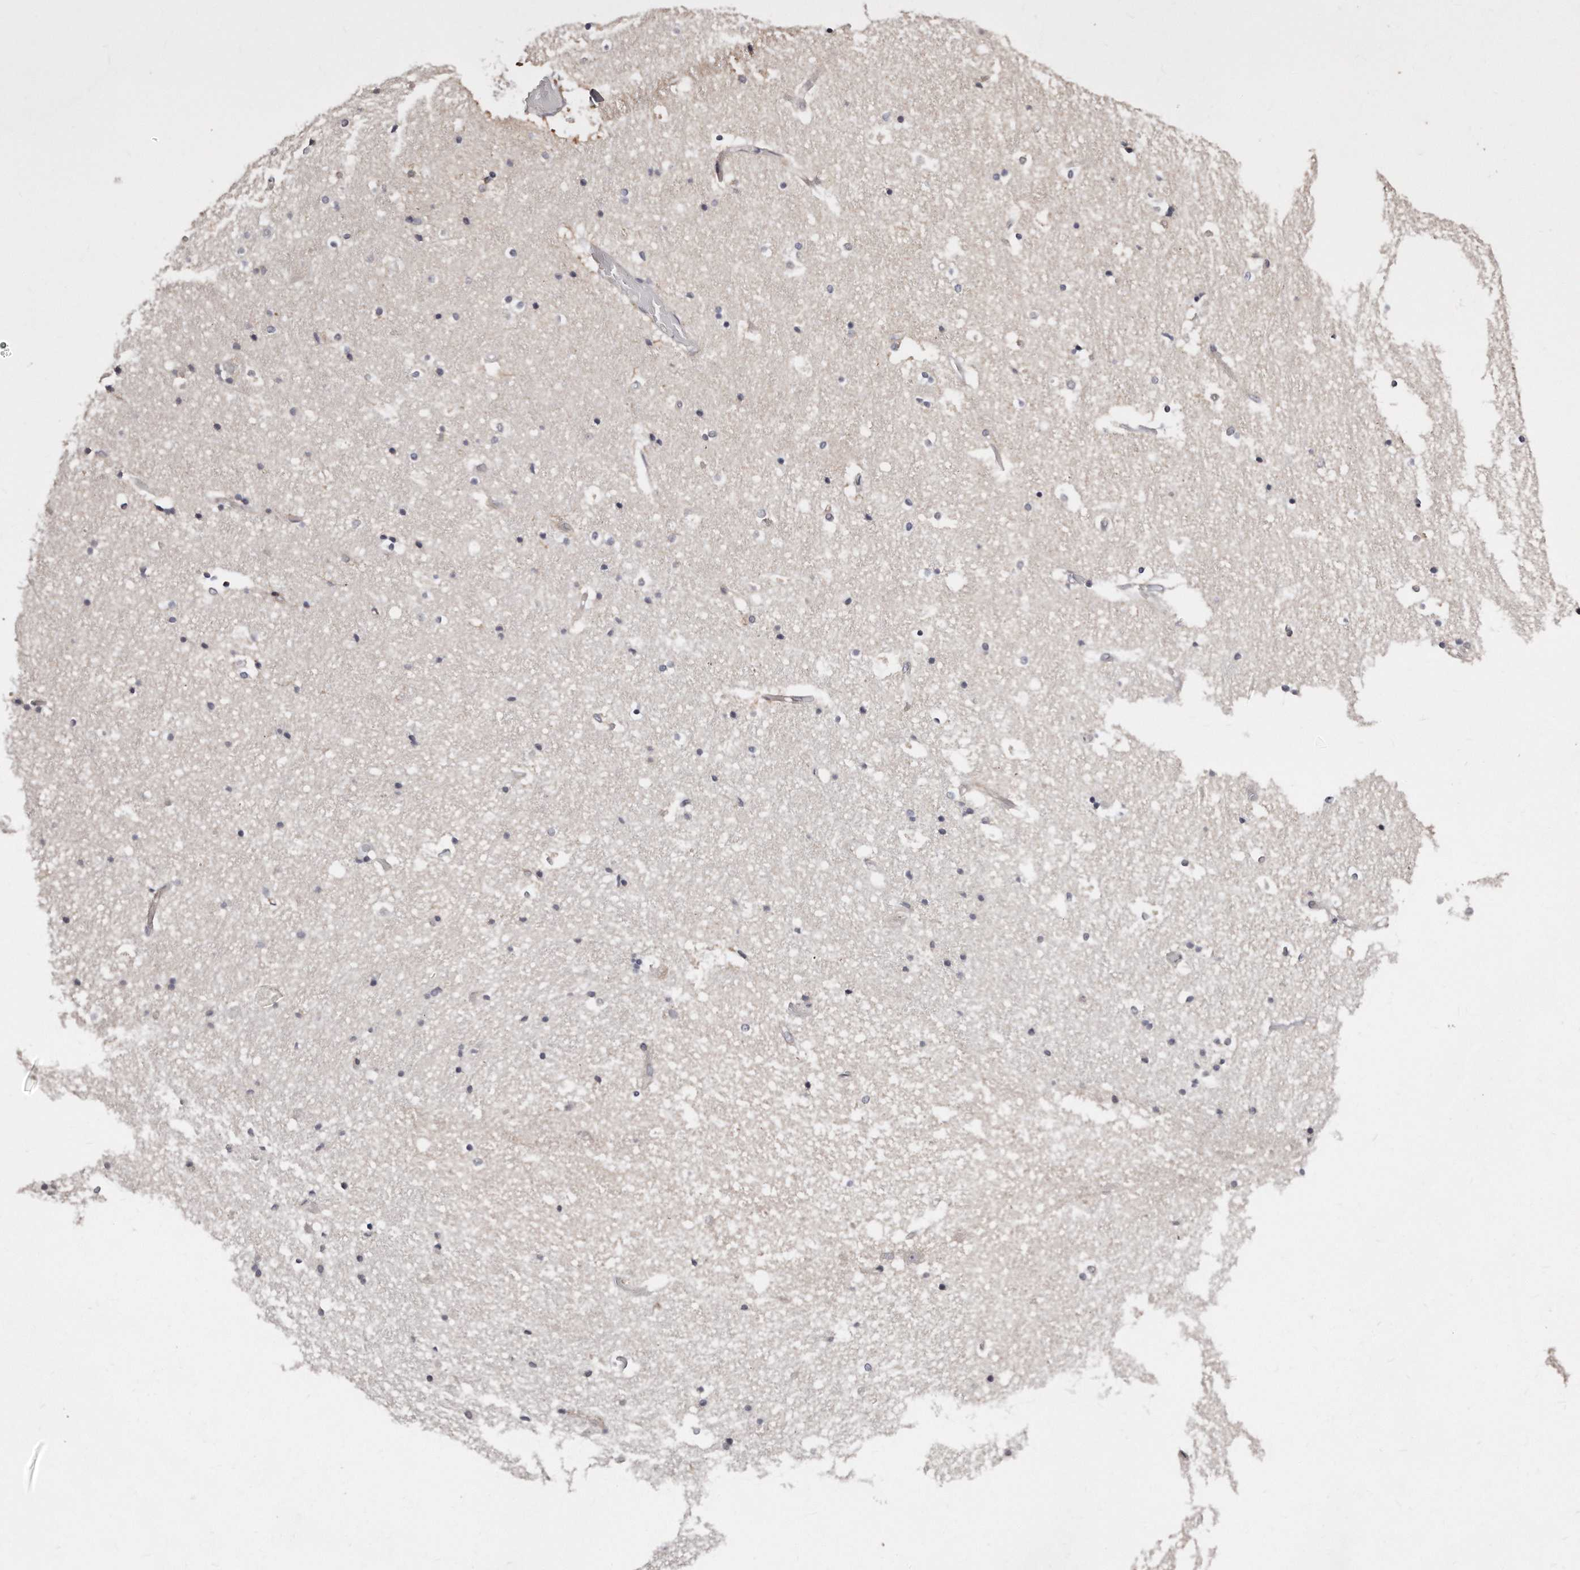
{"staining": {"intensity": "negative", "quantity": "none", "location": "none"}, "tissue": "hippocampus", "cell_type": "Glial cells", "image_type": "normal", "snomed": [{"axis": "morphology", "description": "Normal tissue, NOS"}, {"axis": "topography", "description": "Hippocampus"}], "caption": "Histopathology image shows no protein positivity in glial cells of benign hippocampus.", "gene": "CASZ1", "patient": {"sex": "female", "age": 52}}